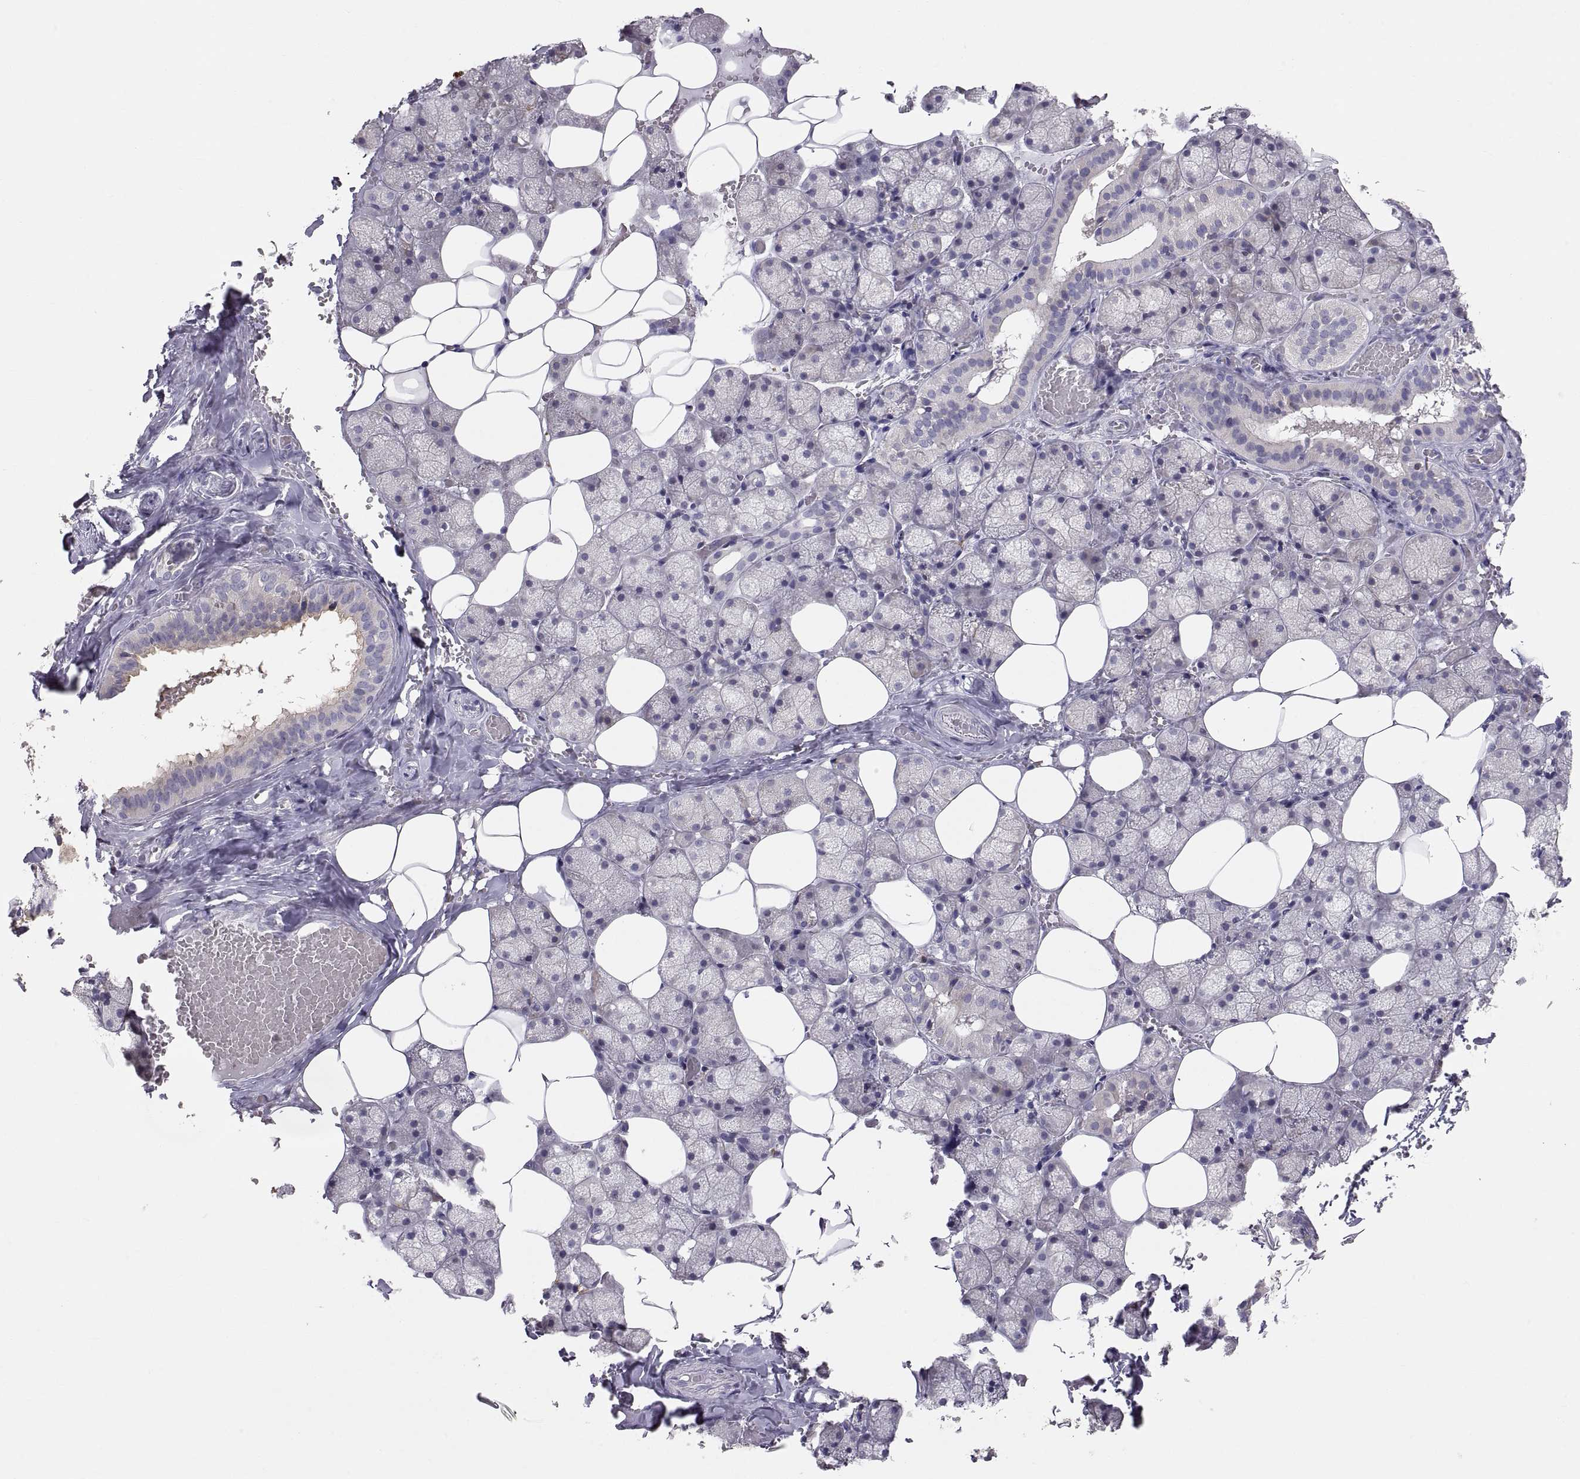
{"staining": {"intensity": "weak", "quantity": "<25%", "location": "cytoplasmic/membranous"}, "tissue": "salivary gland", "cell_type": "Glandular cells", "image_type": "normal", "snomed": [{"axis": "morphology", "description": "Normal tissue, NOS"}, {"axis": "topography", "description": "Salivary gland"}], "caption": "This is a micrograph of IHC staining of normal salivary gland, which shows no expression in glandular cells.", "gene": "ERO1A", "patient": {"sex": "male", "age": 38}}